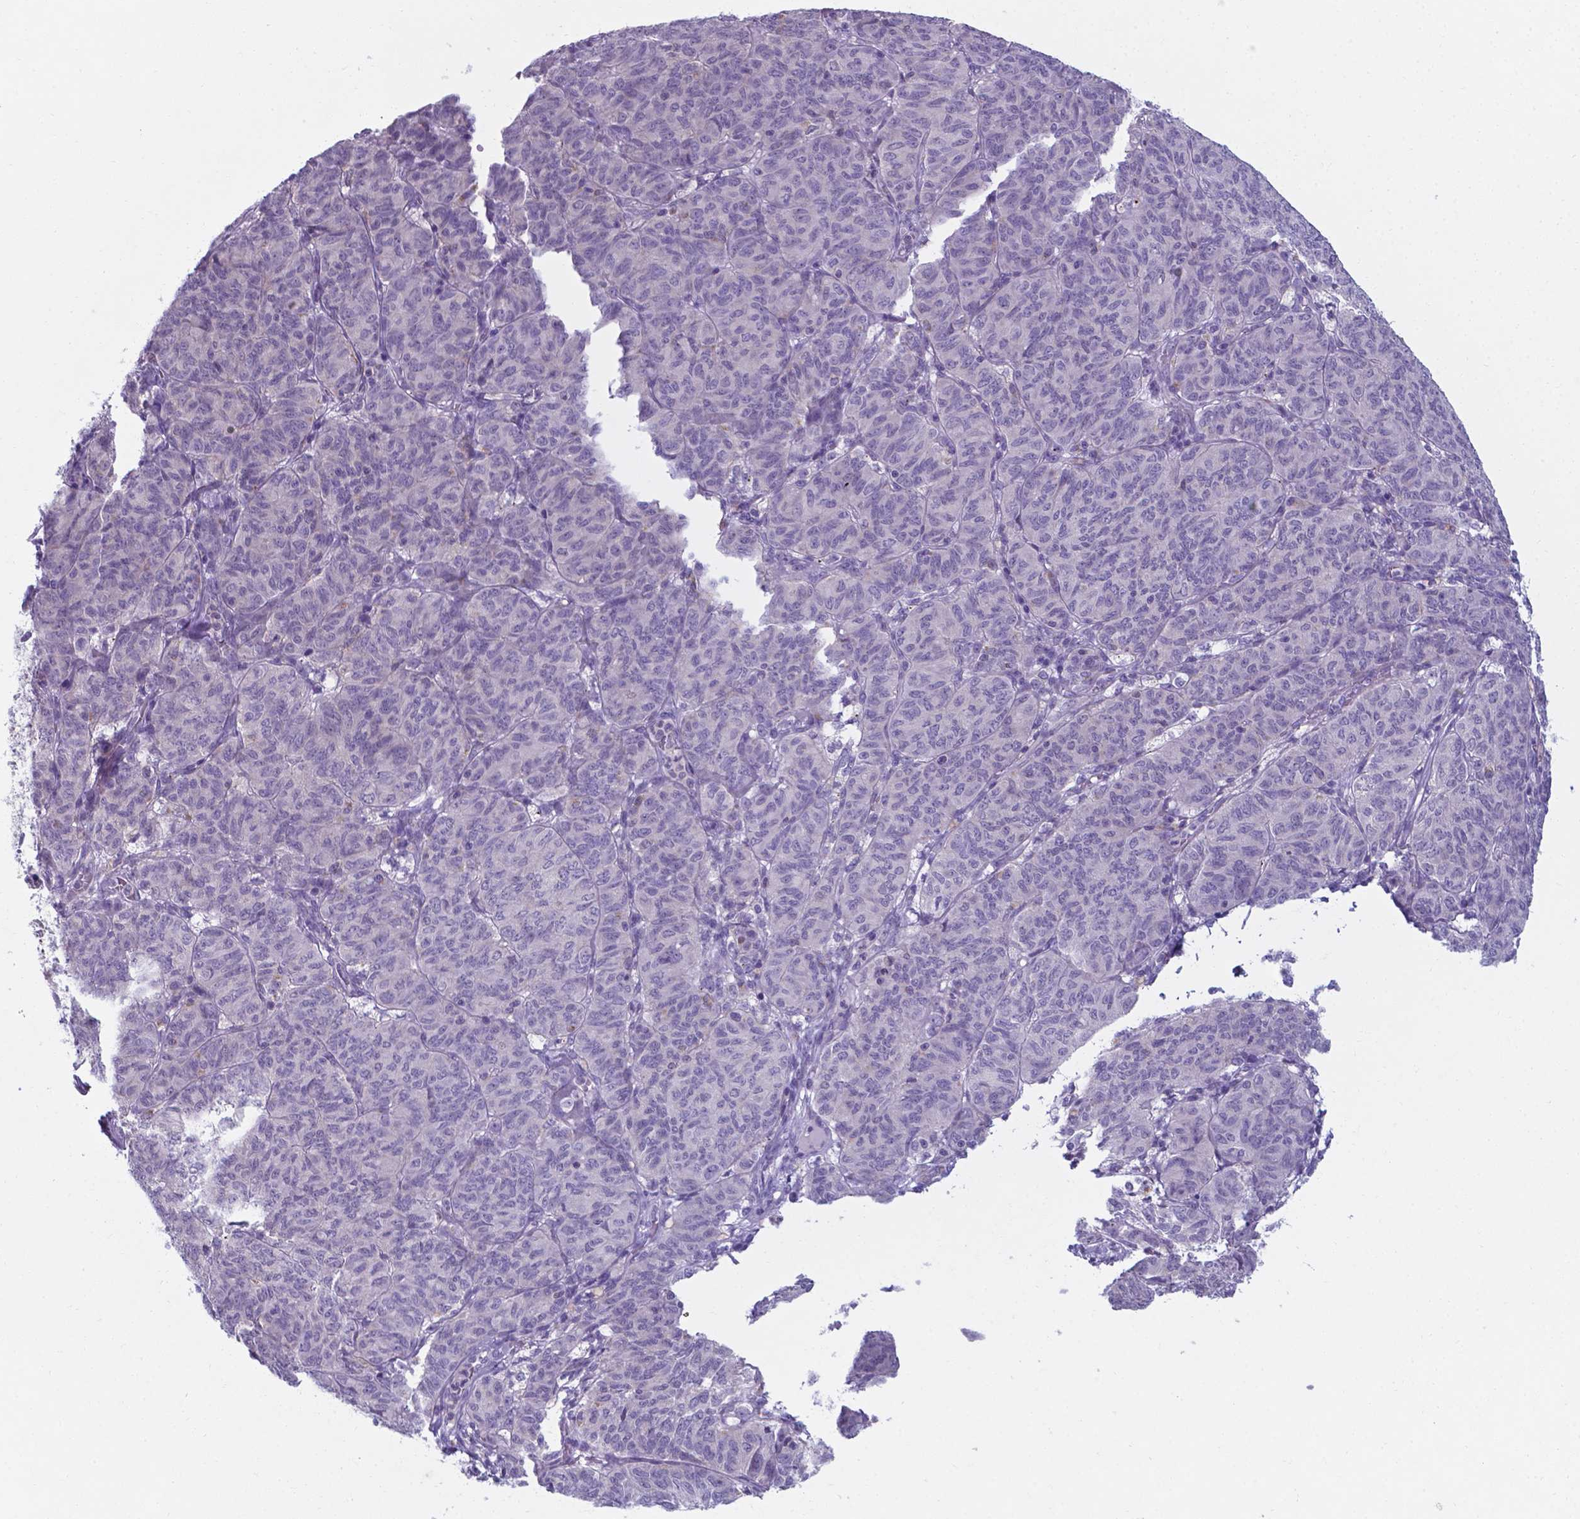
{"staining": {"intensity": "negative", "quantity": "none", "location": "none"}, "tissue": "ovarian cancer", "cell_type": "Tumor cells", "image_type": "cancer", "snomed": [{"axis": "morphology", "description": "Carcinoma, endometroid"}, {"axis": "topography", "description": "Ovary"}], "caption": "Immunohistochemical staining of ovarian endometroid carcinoma shows no significant positivity in tumor cells.", "gene": "AP5B1", "patient": {"sex": "female", "age": 80}}